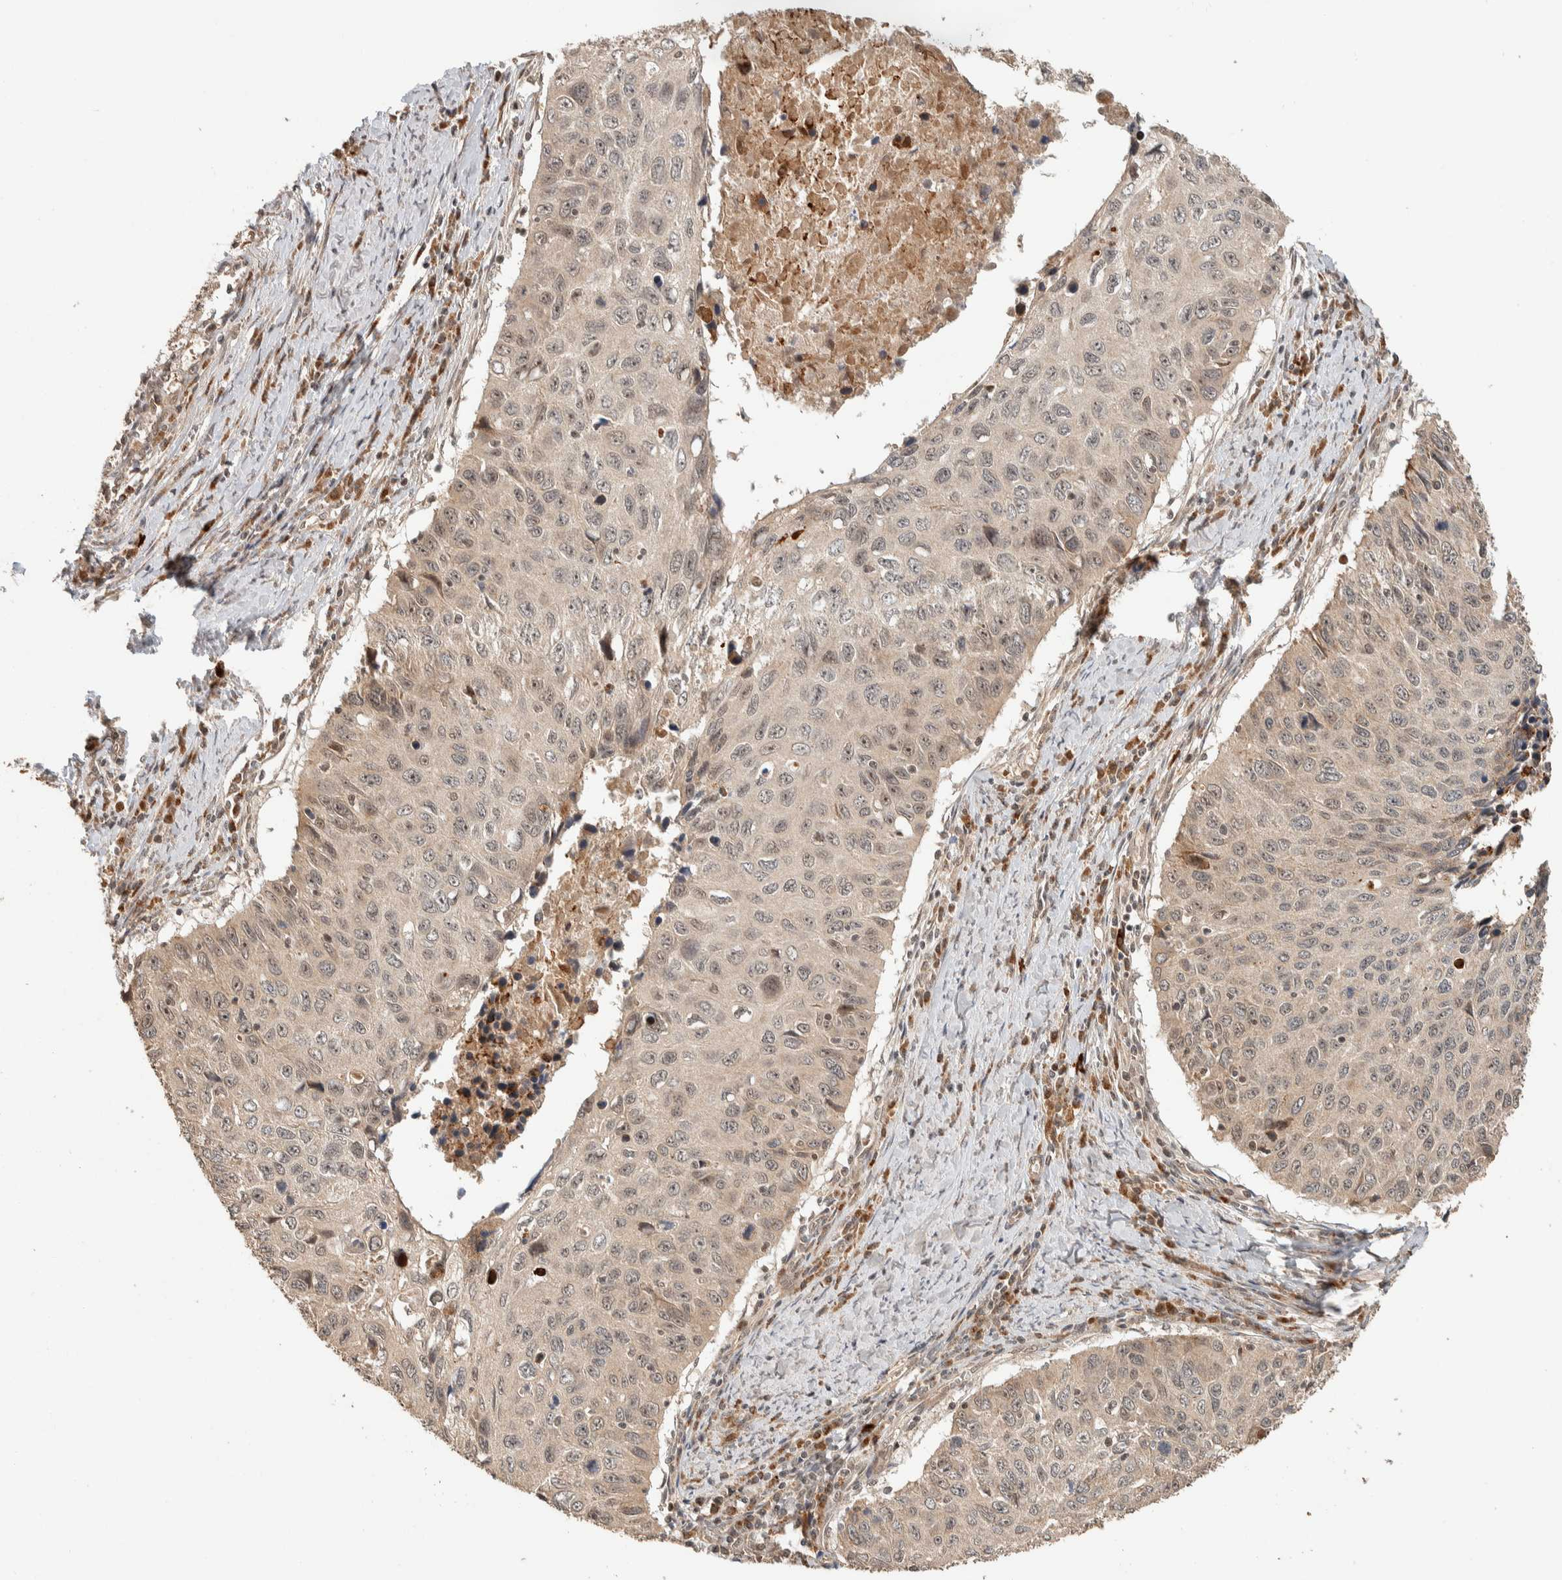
{"staining": {"intensity": "weak", "quantity": ">75%", "location": "cytoplasmic/membranous"}, "tissue": "cervical cancer", "cell_type": "Tumor cells", "image_type": "cancer", "snomed": [{"axis": "morphology", "description": "Squamous cell carcinoma, NOS"}, {"axis": "topography", "description": "Cervix"}], "caption": "Human squamous cell carcinoma (cervical) stained with a protein marker shows weak staining in tumor cells.", "gene": "ZBTB2", "patient": {"sex": "female", "age": 53}}